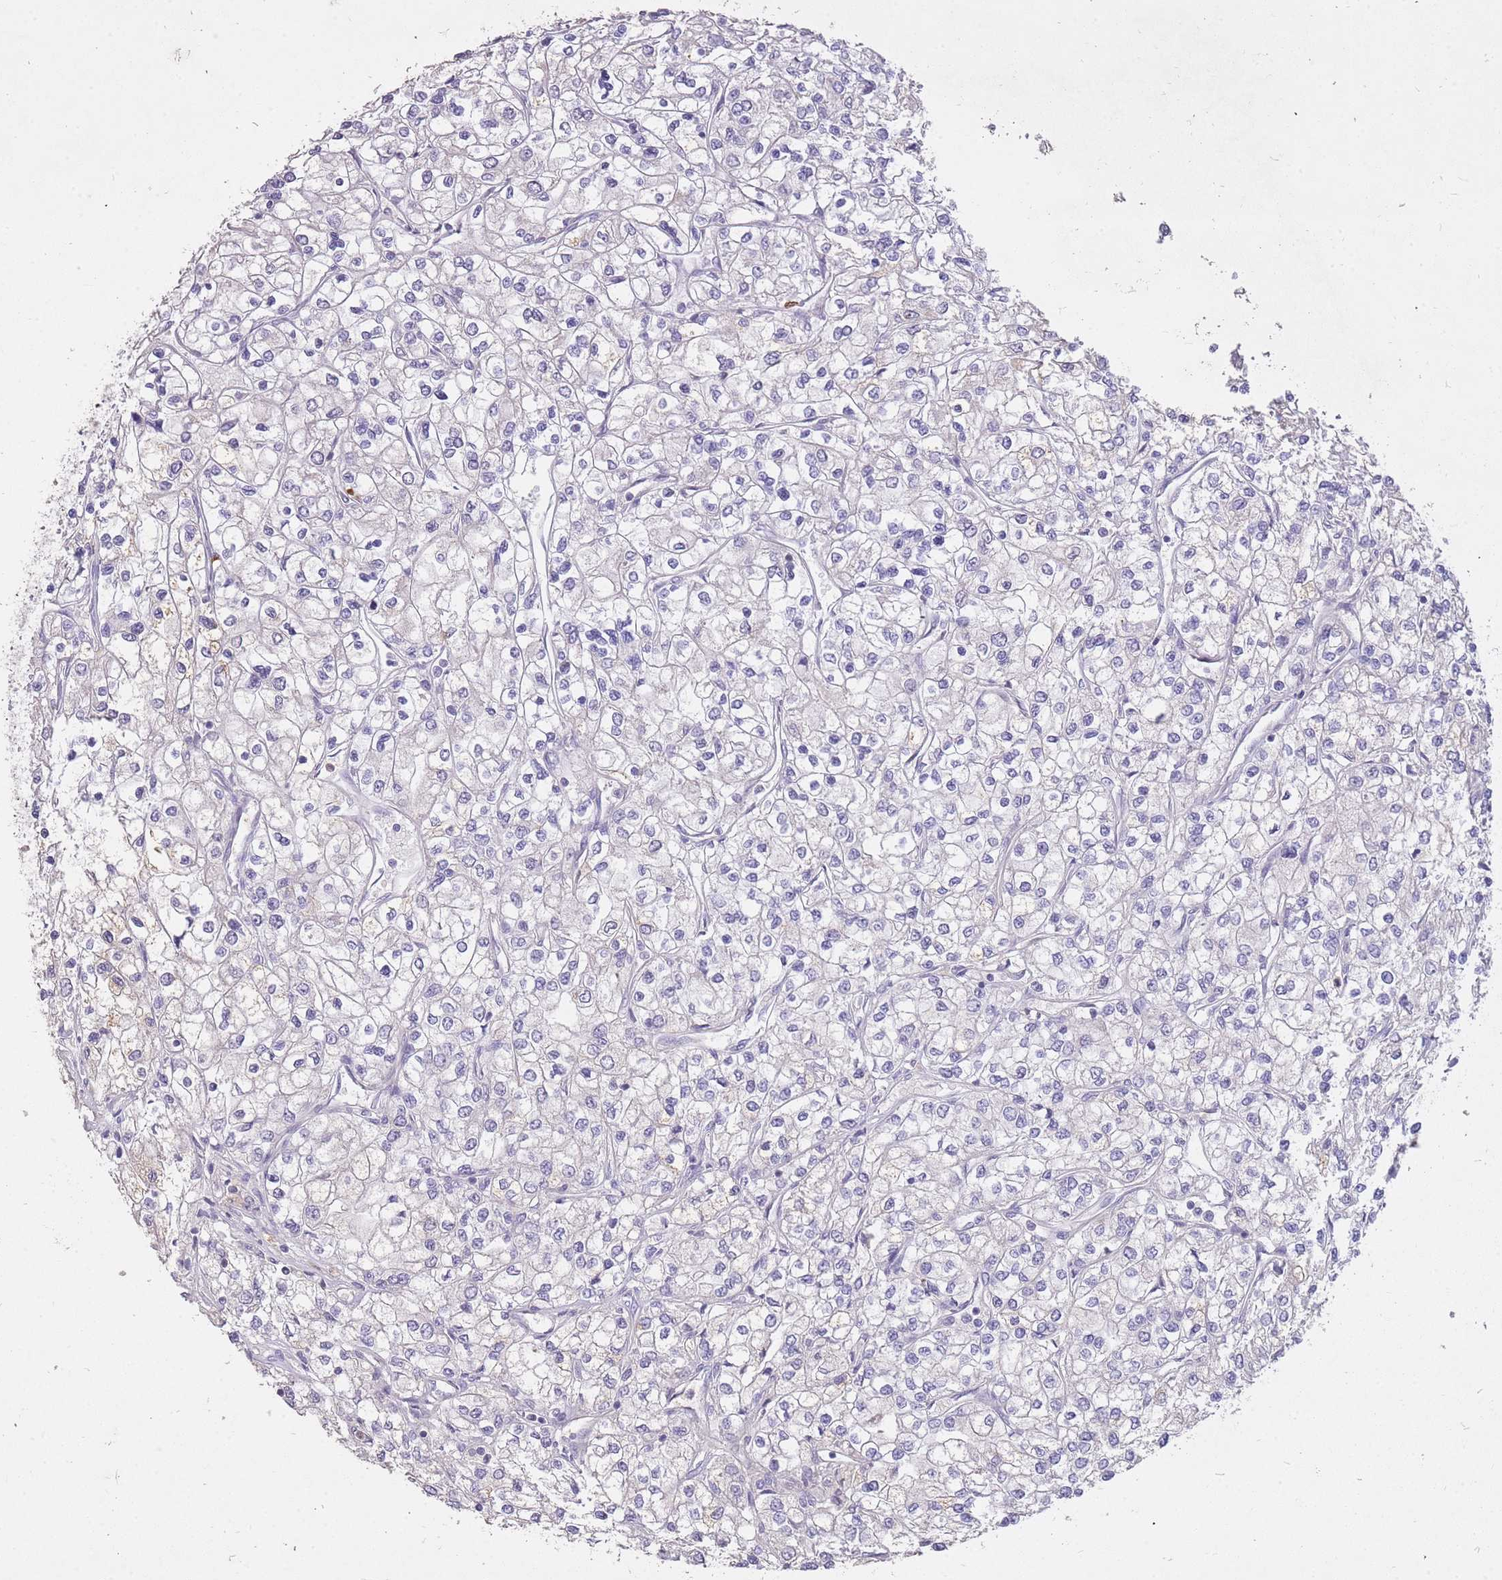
{"staining": {"intensity": "negative", "quantity": "none", "location": "none"}, "tissue": "renal cancer", "cell_type": "Tumor cells", "image_type": "cancer", "snomed": [{"axis": "morphology", "description": "Adenocarcinoma, NOS"}, {"axis": "topography", "description": "Kidney"}], "caption": "Renal adenocarcinoma stained for a protein using immunohistochemistry exhibits no expression tumor cells.", "gene": "FRG2C", "patient": {"sex": "male", "age": 80}}